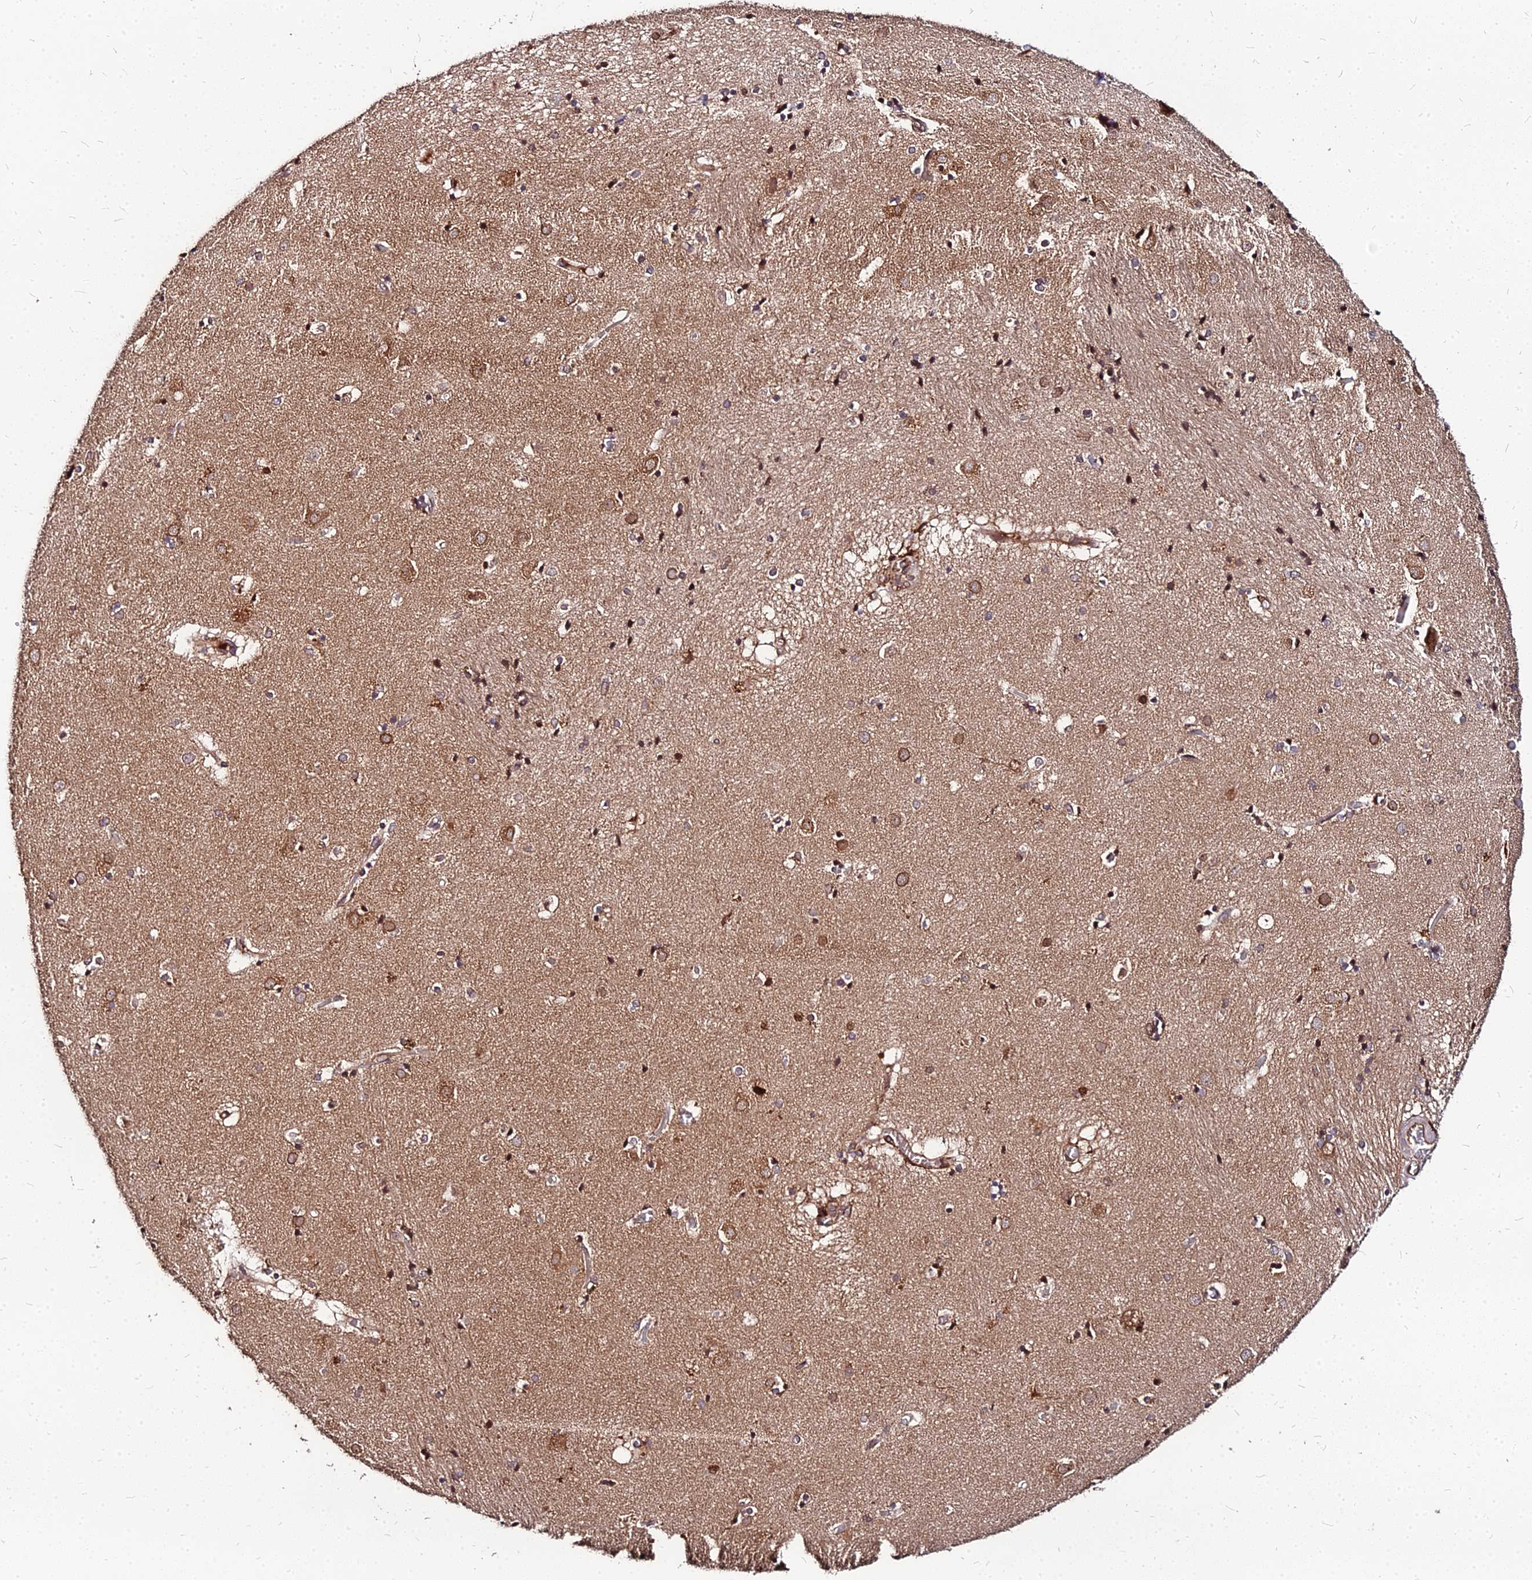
{"staining": {"intensity": "moderate", "quantity": ">75%", "location": "cytoplasmic/membranous,nuclear"}, "tissue": "caudate", "cell_type": "Glial cells", "image_type": "normal", "snomed": [{"axis": "morphology", "description": "Normal tissue, NOS"}, {"axis": "topography", "description": "Lateral ventricle wall"}], "caption": "About >75% of glial cells in unremarkable human caudate reveal moderate cytoplasmic/membranous,nuclear protein staining as visualized by brown immunohistochemical staining.", "gene": "PDE4D", "patient": {"sex": "male", "age": 70}}